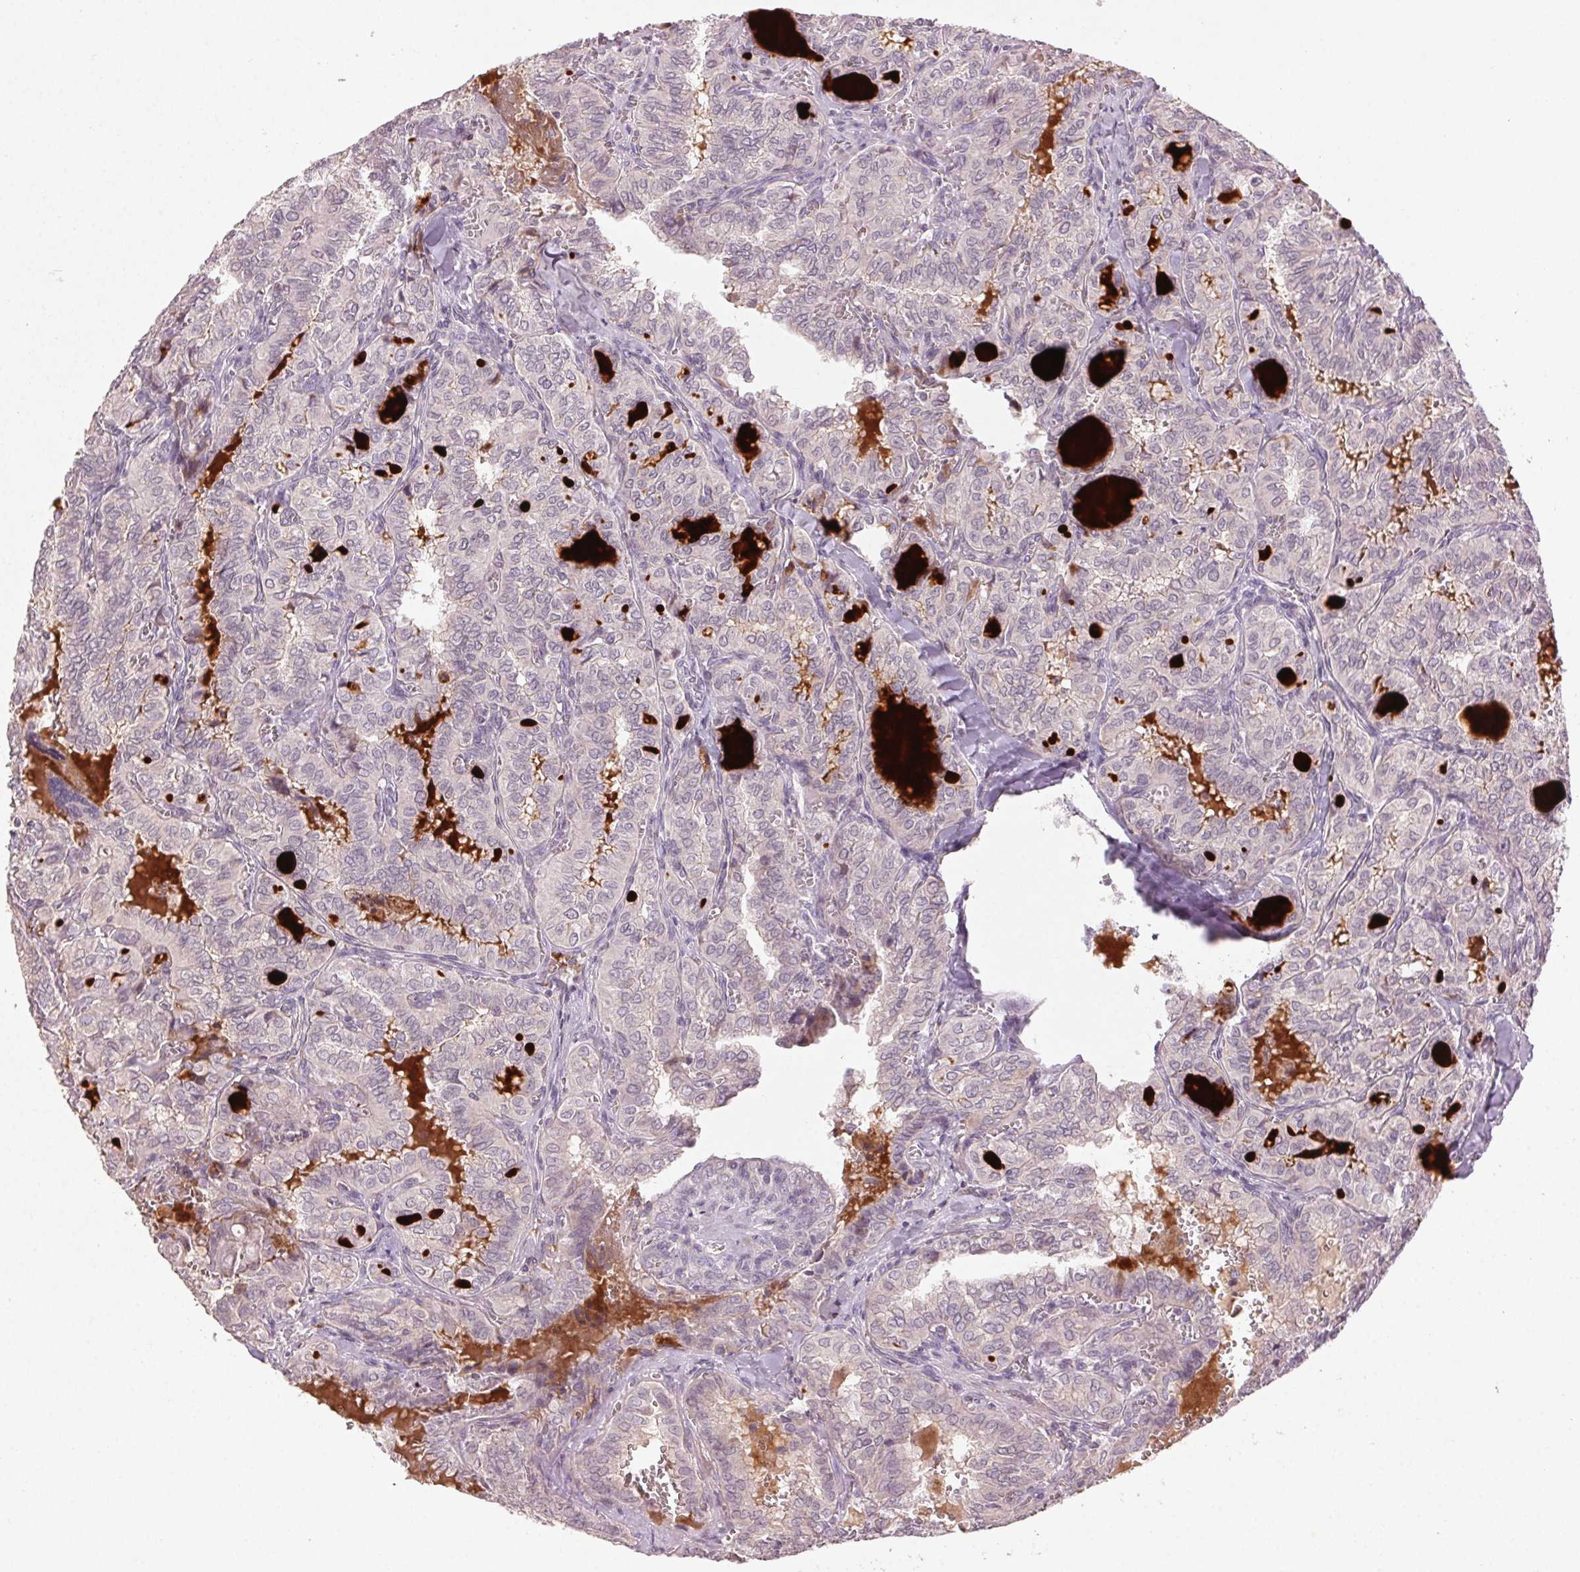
{"staining": {"intensity": "negative", "quantity": "none", "location": "none"}, "tissue": "thyroid cancer", "cell_type": "Tumor cells", "image_type": "cancer", "snomed": [{"axis": "morphology", "description": "Papillary adenocarcinoma, NOS"}, {"axis": "topography", "description": "Thyroid gland"}], "caption": "Image shows no protein expression in tumor cells of thyroid cancer tissue.", "gene": "KLRC3", "patient": {"sex": "female", "age": 41}}